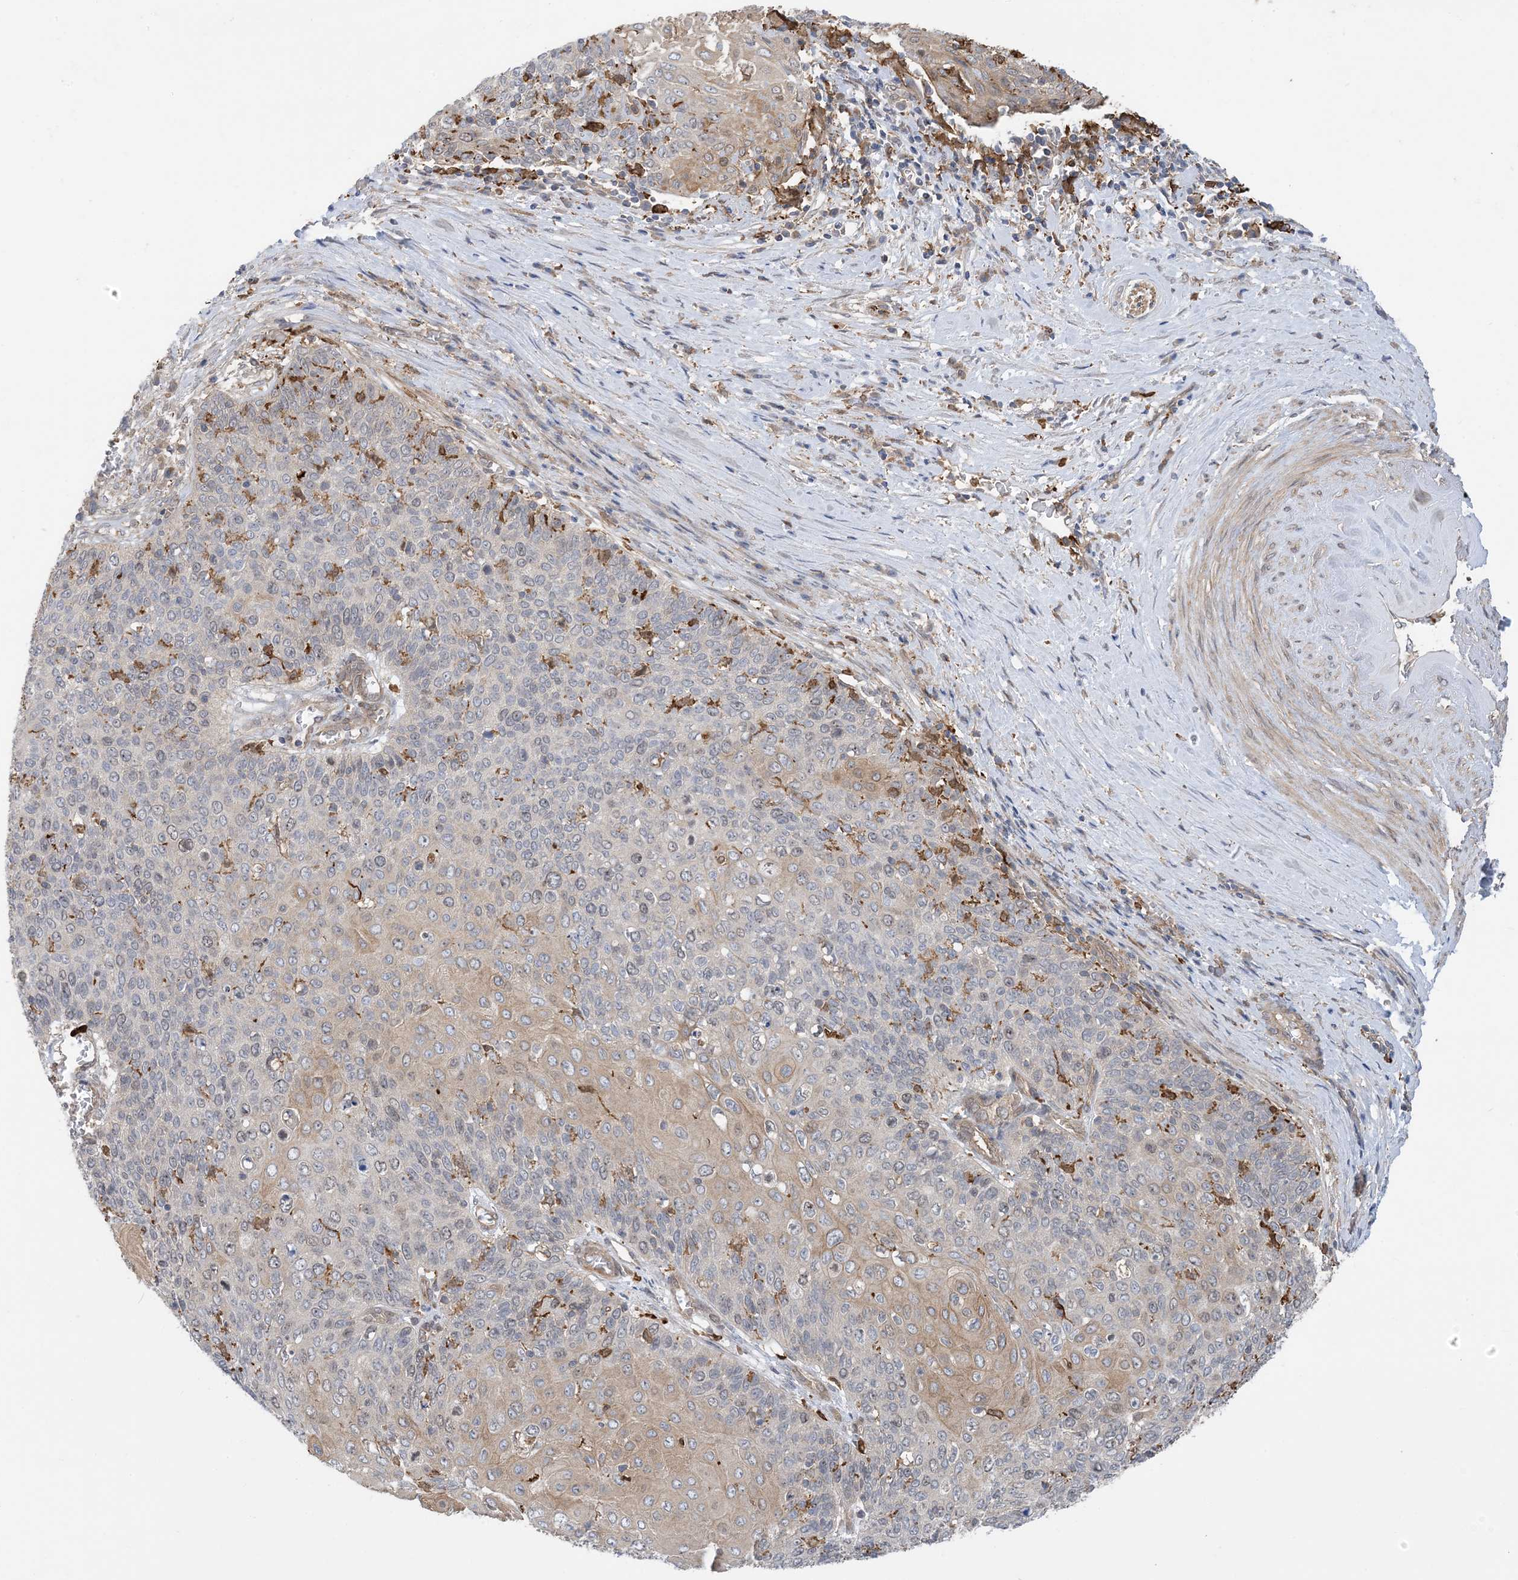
{"staining": {"intensity": "weak", "quantity": "<25%", "location": "cytoplasmic/membranous"}, "tissue": "cervical cancer", "cell_type": "Tumor cells", "image_type": "cancer", "snomed": [{"axis": "morphology", "description": "Squamous cell carcinoma, NOS"}, {"axis": "topography", "description": "Cervix"}], "caption": "Tumor cells are negative for protein expression in human cervical cancer.", "gene": "HS1BP3", "patient": {"sex": "female", "age": 39}}